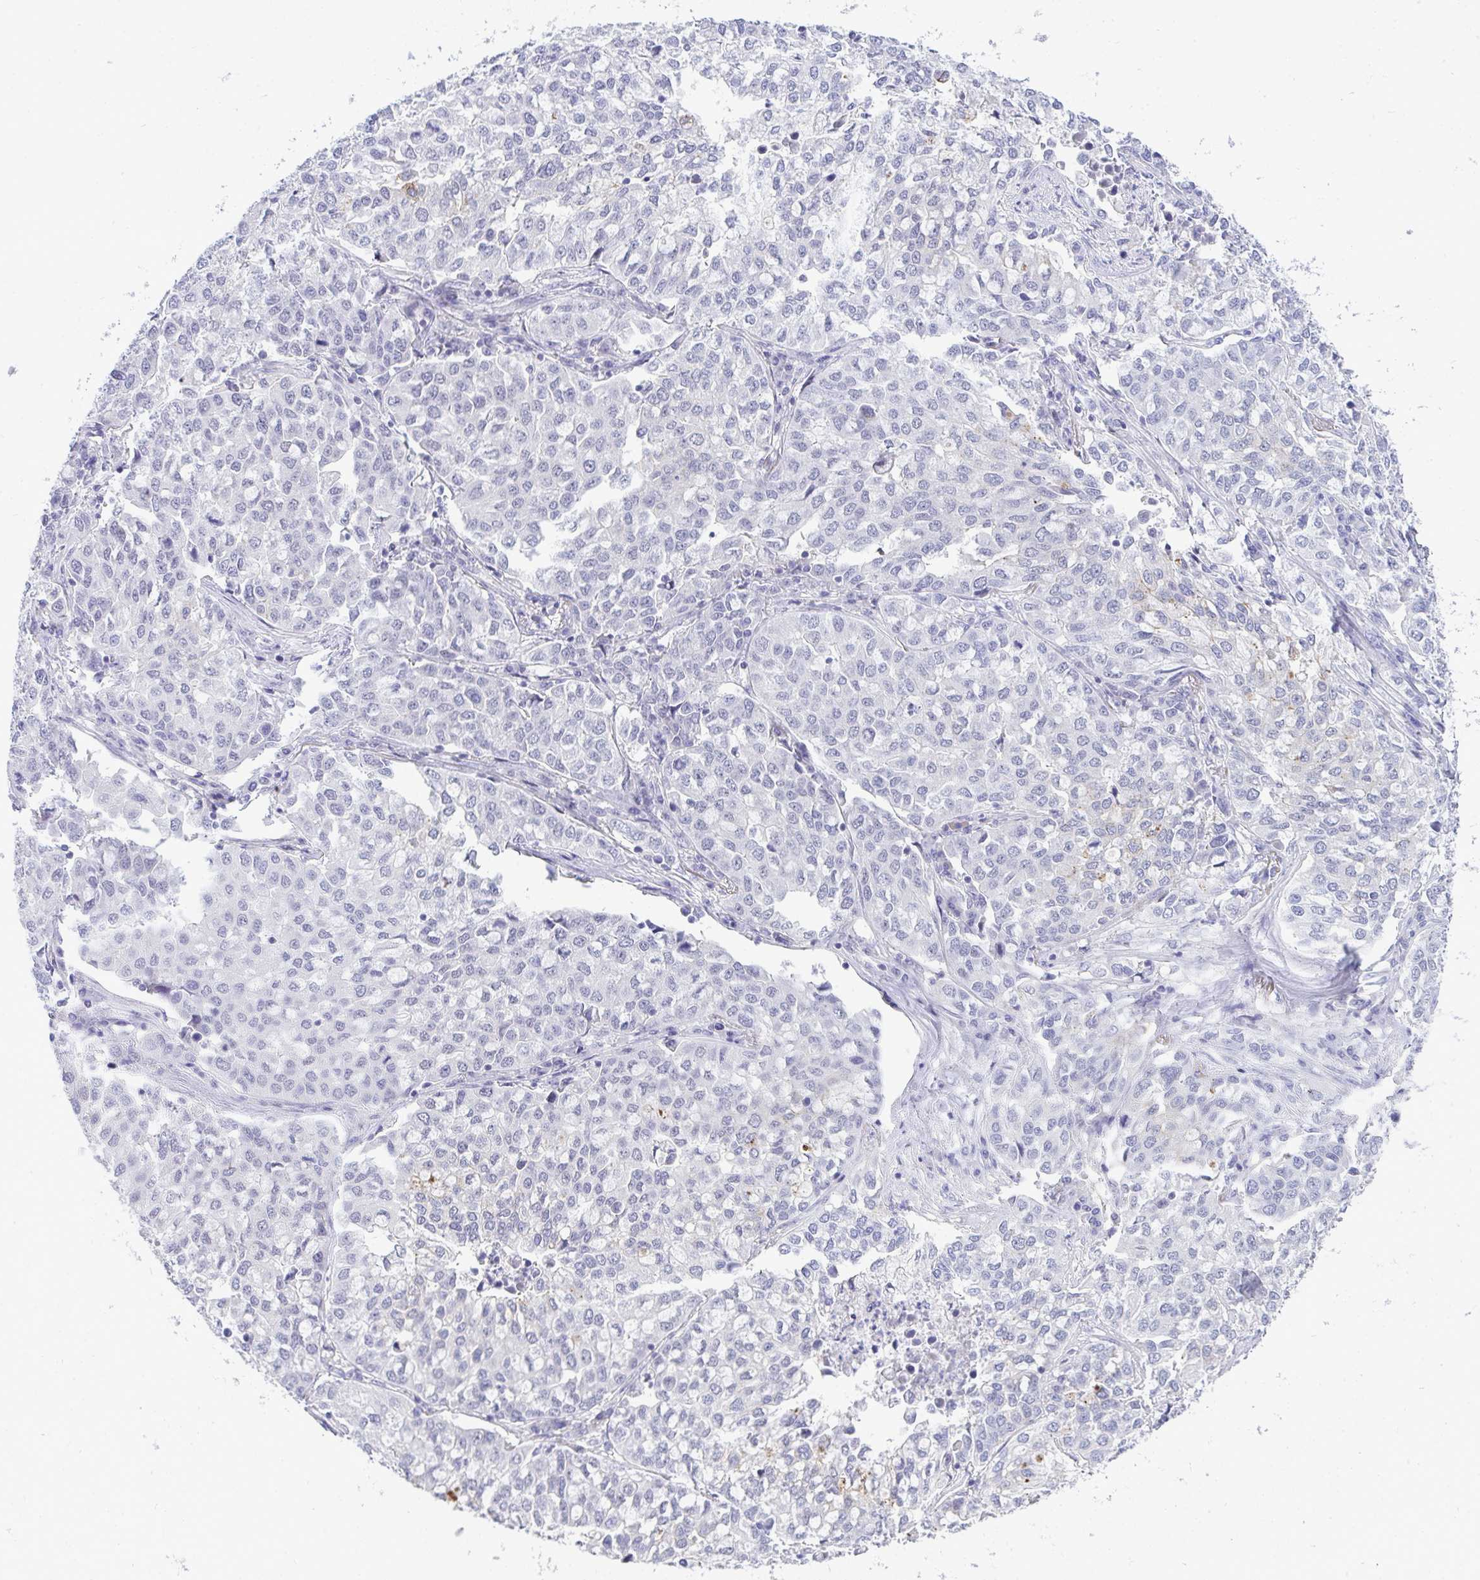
{"staining": {"intensity": "negative", "quantity": "none", "location": "none"}, "tissue": "lung cancer", "cell_type": "Tumor cells", "image_type": "cancer", "snomed": [{"axis": "morphology", "description": "Adenocarcinoma, NOS"}, {"axis": "morphology", "description": "Adenocarcinoma, metastatic, NOS"}, {"axis": "topography", "description": "Lymph node"}, {"axis": "topography", "description": "Lung"}], "caption": "There is no significant expression in tumor cells of lung cancer.", "gene": "TMEM82", "patient": {"sex": "female", "age": 65}}